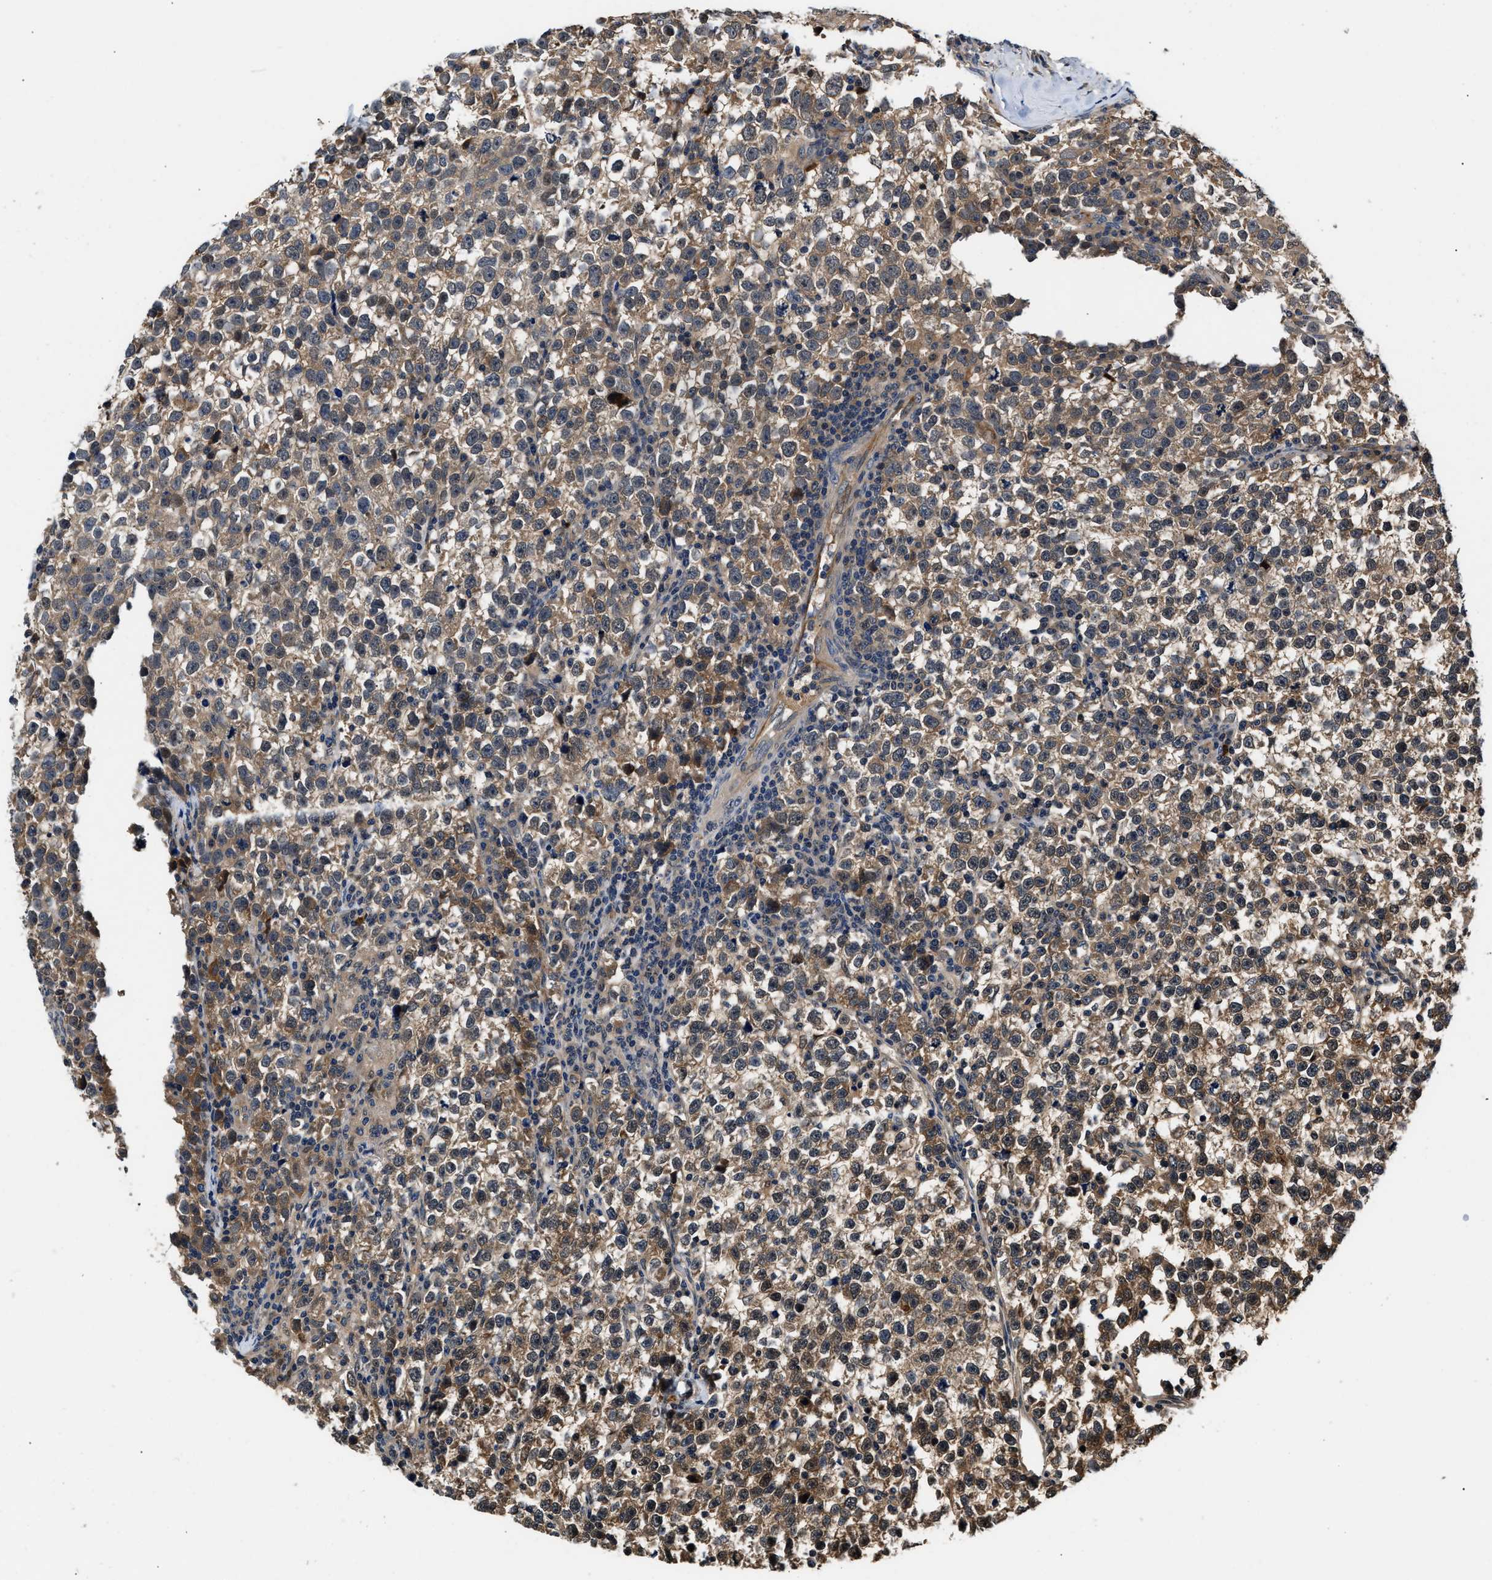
{"staining": {"intensity": "moderate", "quantity": ">75%", "location": "cytoplasmic/membranous"}, "tissue": "testis cancer", "cell_type": "Tumor cells", "image_type": "cancer", "snomed": [{"axis": "morphology", "description": "Normal tissue, NOS"}, {"axis": "morphology", "description": "Seminoma, NOS"}, {"axis": "topography", "description": "Testis"}], "caption": "Immunohistochemical staining of testis cancer (seminoma) exhibits medium levels of moderate cytoplasmic/membranous protein positivity in approximately >75% of tumor cells. The staining was performed using DAB, with brown indicating positive protein expression. Nuclei are stained blue with hematoxylin.", "gene": "TUT7", "patient": {"sex": "male", "age": 43}}